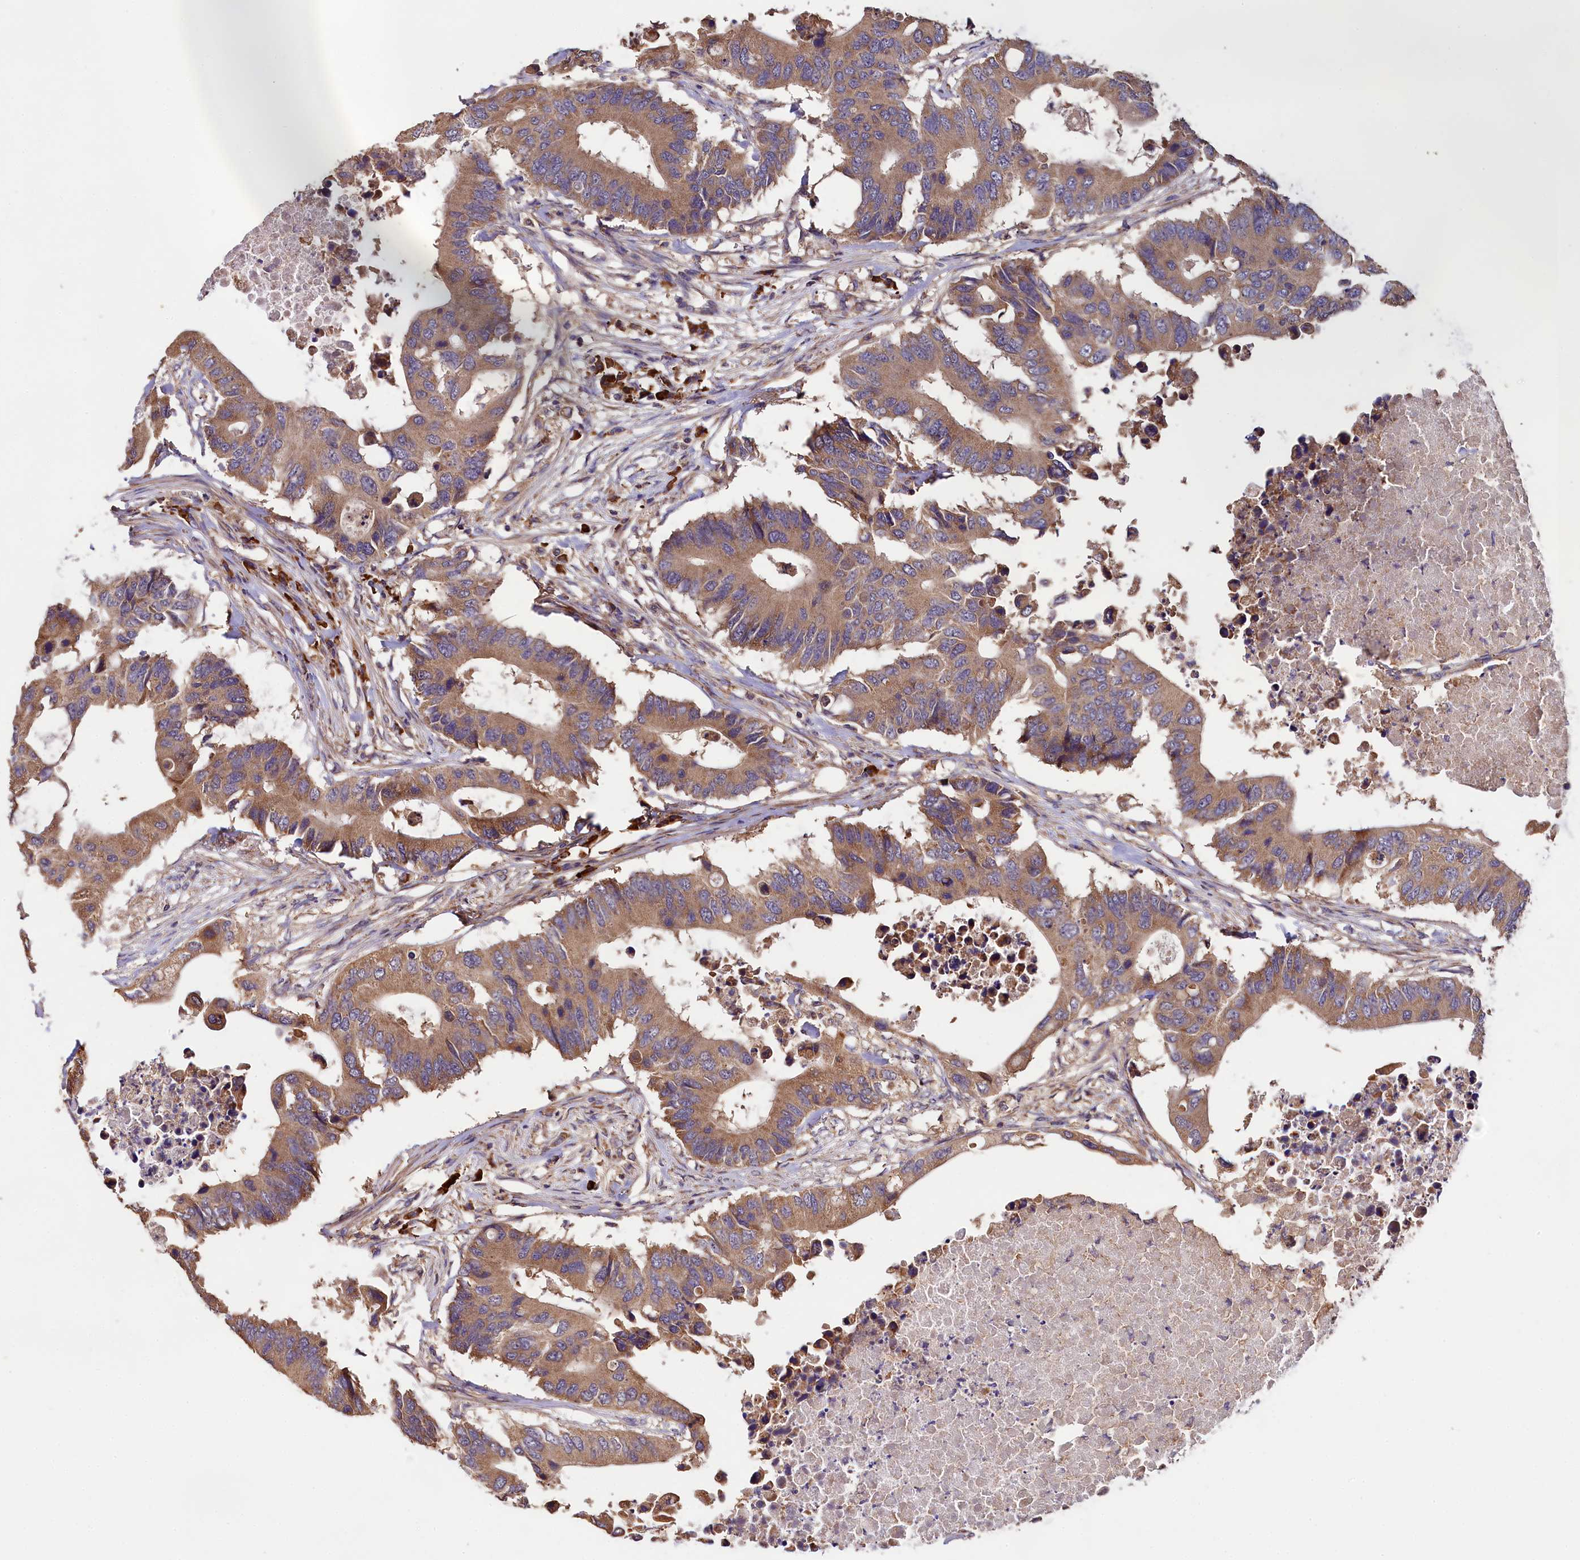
{"staining": {"intensity": "moderate", "quantity": ">75%", "location": "cytoplasmic/membranous"}, "tissue": "colorectal cancer", "cell_type": "Tumor cells", "image_type": "cancer", "snomed": [{"axis": "morphology", "description": "Adenocarcinoma, NOS"}, {"axis": "topography", "description": "Colon"}], "caption": "Moderate cytoplasmic/membranous protein staining is present in about >75% of tumor cells in colorectal cancer.", "gene": "ENKD1", "patient": {"sex": "male", "age": 71}}